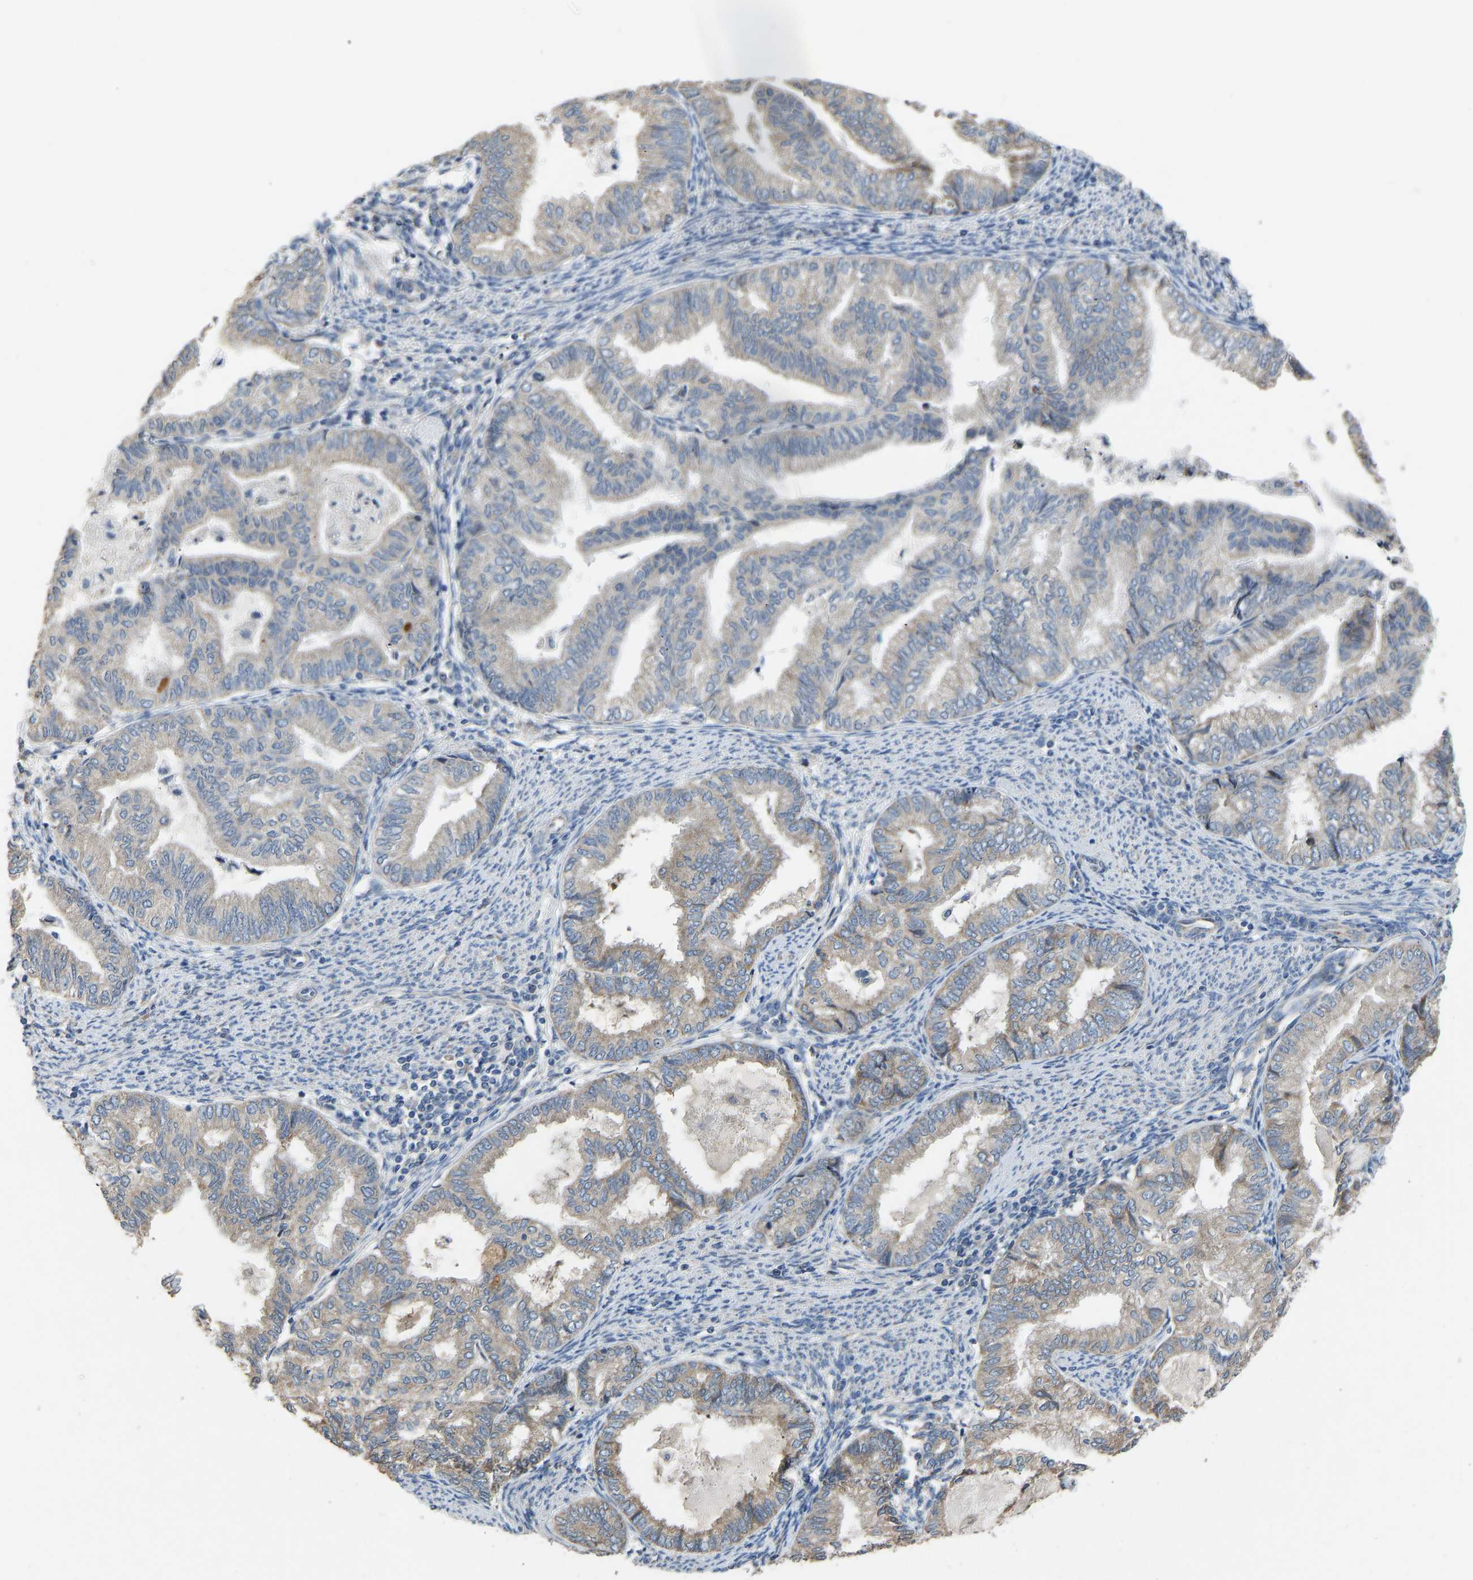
{"staining": {"intensity": "weak", "quantity": ">75%", "location": "cytoplasmic/membranous"}, "tissue": "endometrial cancer", "cell_type": "Tumor cells", "image_type": "cancer", "snomed": [{"axis": "morphology", "description": "Adenocarcinoma, NOS"}, {"axis": "topography", "description": "Endometrium"}], "caption": "High-power microscopy captured an IHC micrograph of endometrial adenocarcinoma, revealing weak cytoplasmic/membranous positivity in approximately >75% of tumor cells.", "gene": "TMEM150A", "patient": {"sex": "female", "age": 79}}